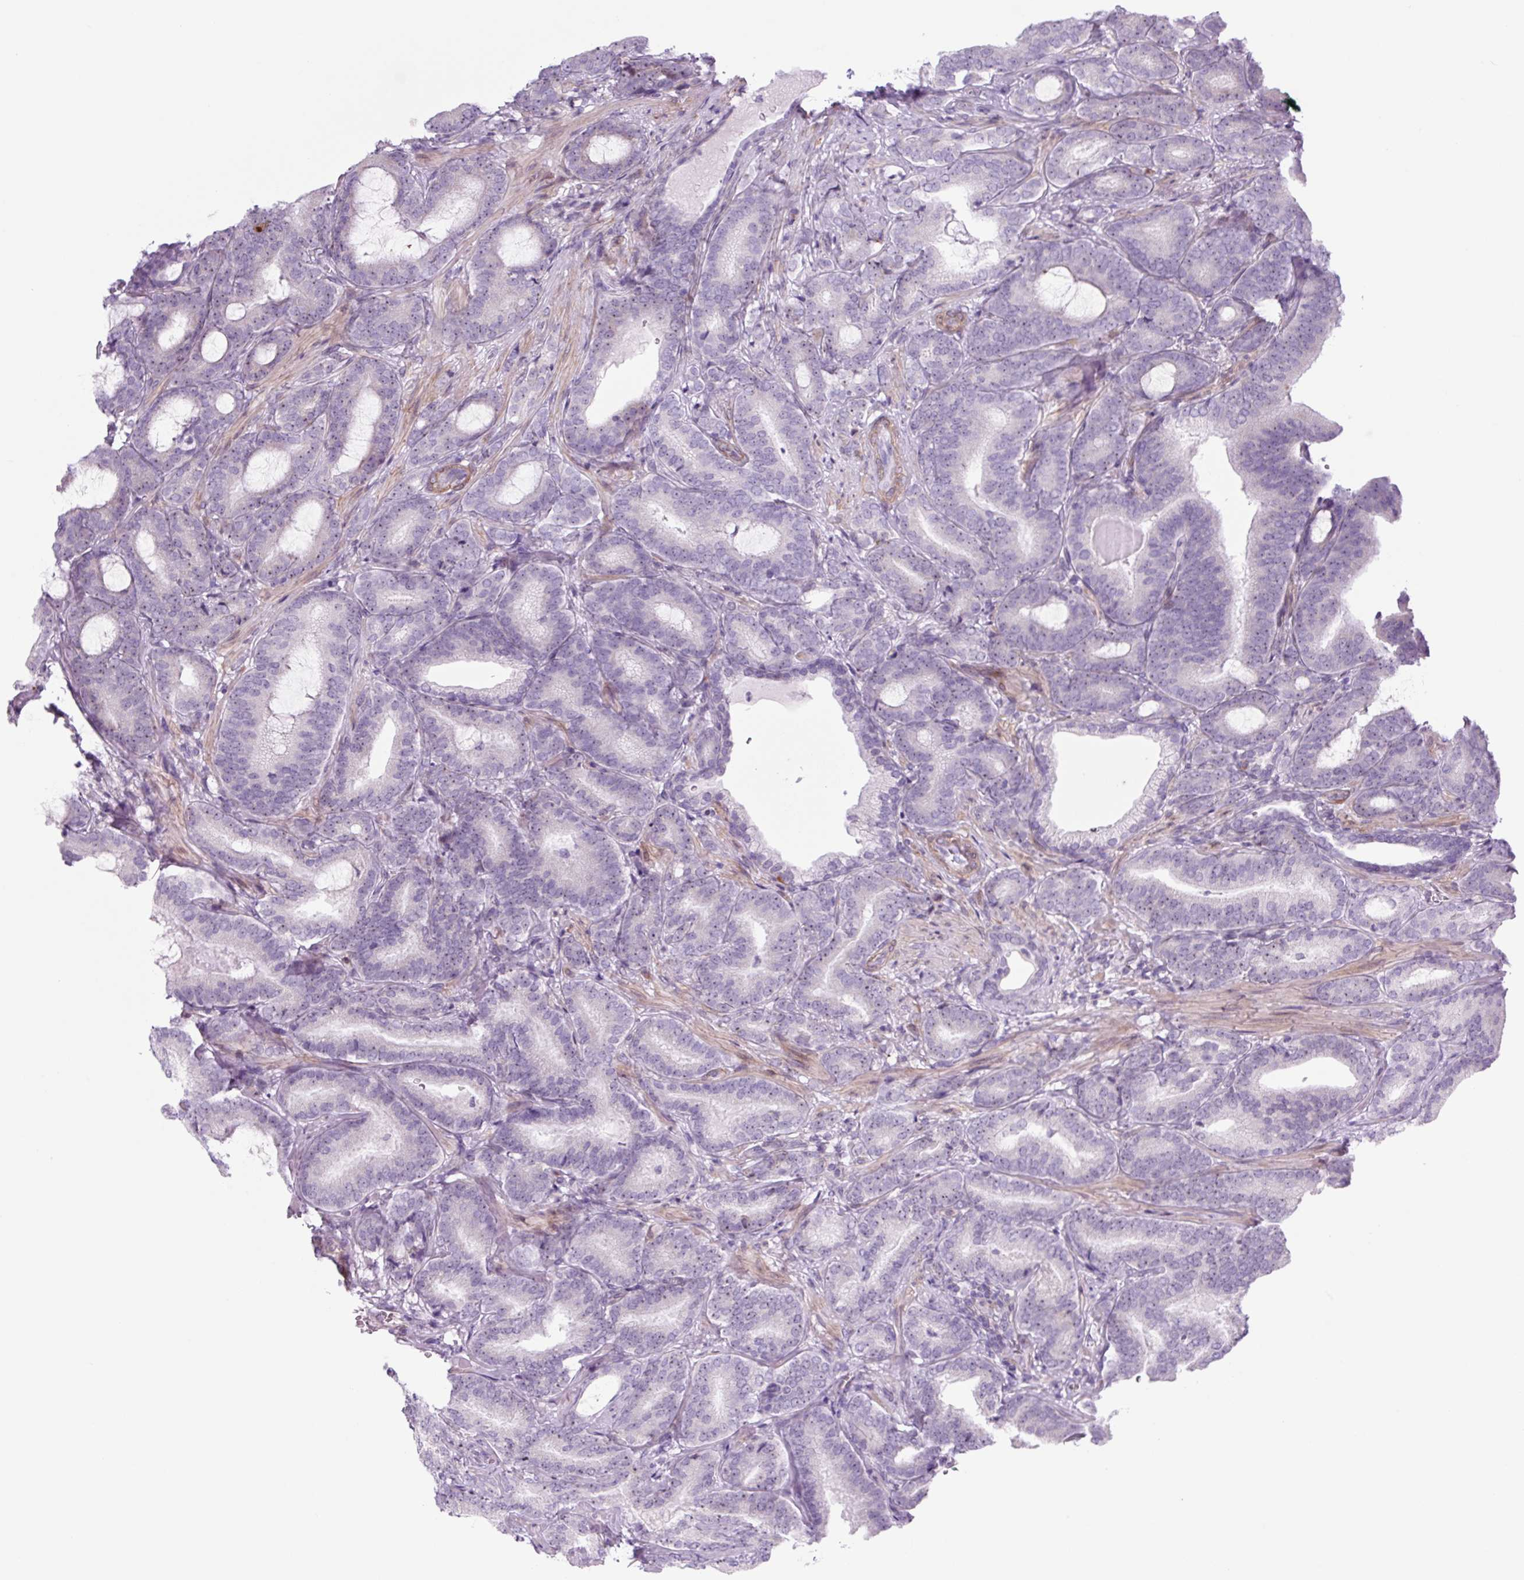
{"staining": {"intensity": "negative", "quantity": "none", "location": "none"}, "tissue": "prostate cancer", "cell_type": "Tumor cells", "image_type": "cancer", "snomed": [{"axis": "morphology", "description": "Adenocarcinoma, Low grade"}, {"axis": "topography", "description": "Prostate and seminal vesicle, NOS"}], "caption": "Protein analysis of prostate cancer (adenocarcinoma (low-grade)) exhibits no significant expression in tumor cells.", "gene": "RRS1", "patient": {"sex": "male", "age": 61}}